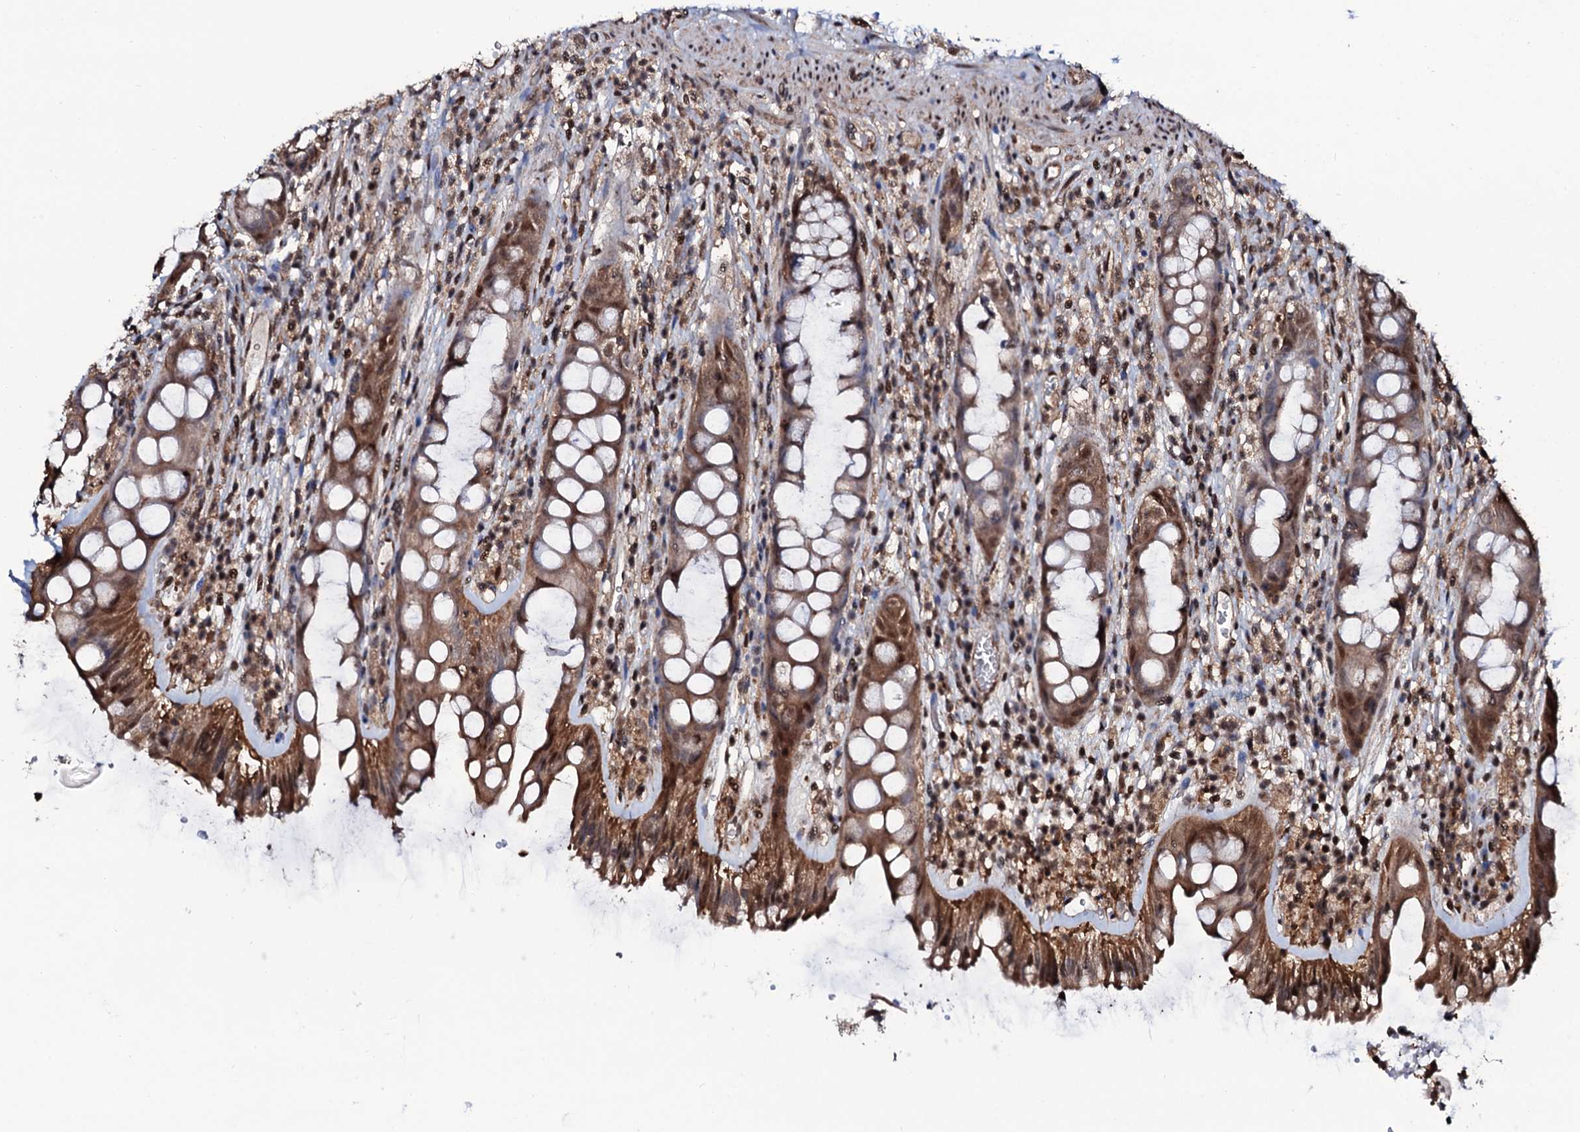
{"staining": {"intensity": "moderate", "quantity": ">75%", "location": "cytoplasmic/membranous,nuclear"}, "tissue": "rectum", "cell_type": "Glandular cells", "image_type": "normal", "snomed": [{"axis": "morphology", "description": "Normal tissue, NOS"}, {"axis": "topography", "description": "Rectum"}], "caption": "This micrograph reveals IHC staining of normal rectum, with medium moderate cytoplasmic/membranous,nuclear expression in about >75% of glandular cells.", "gene": "COG6", "patient": {"sex": "female", "age": 57}}